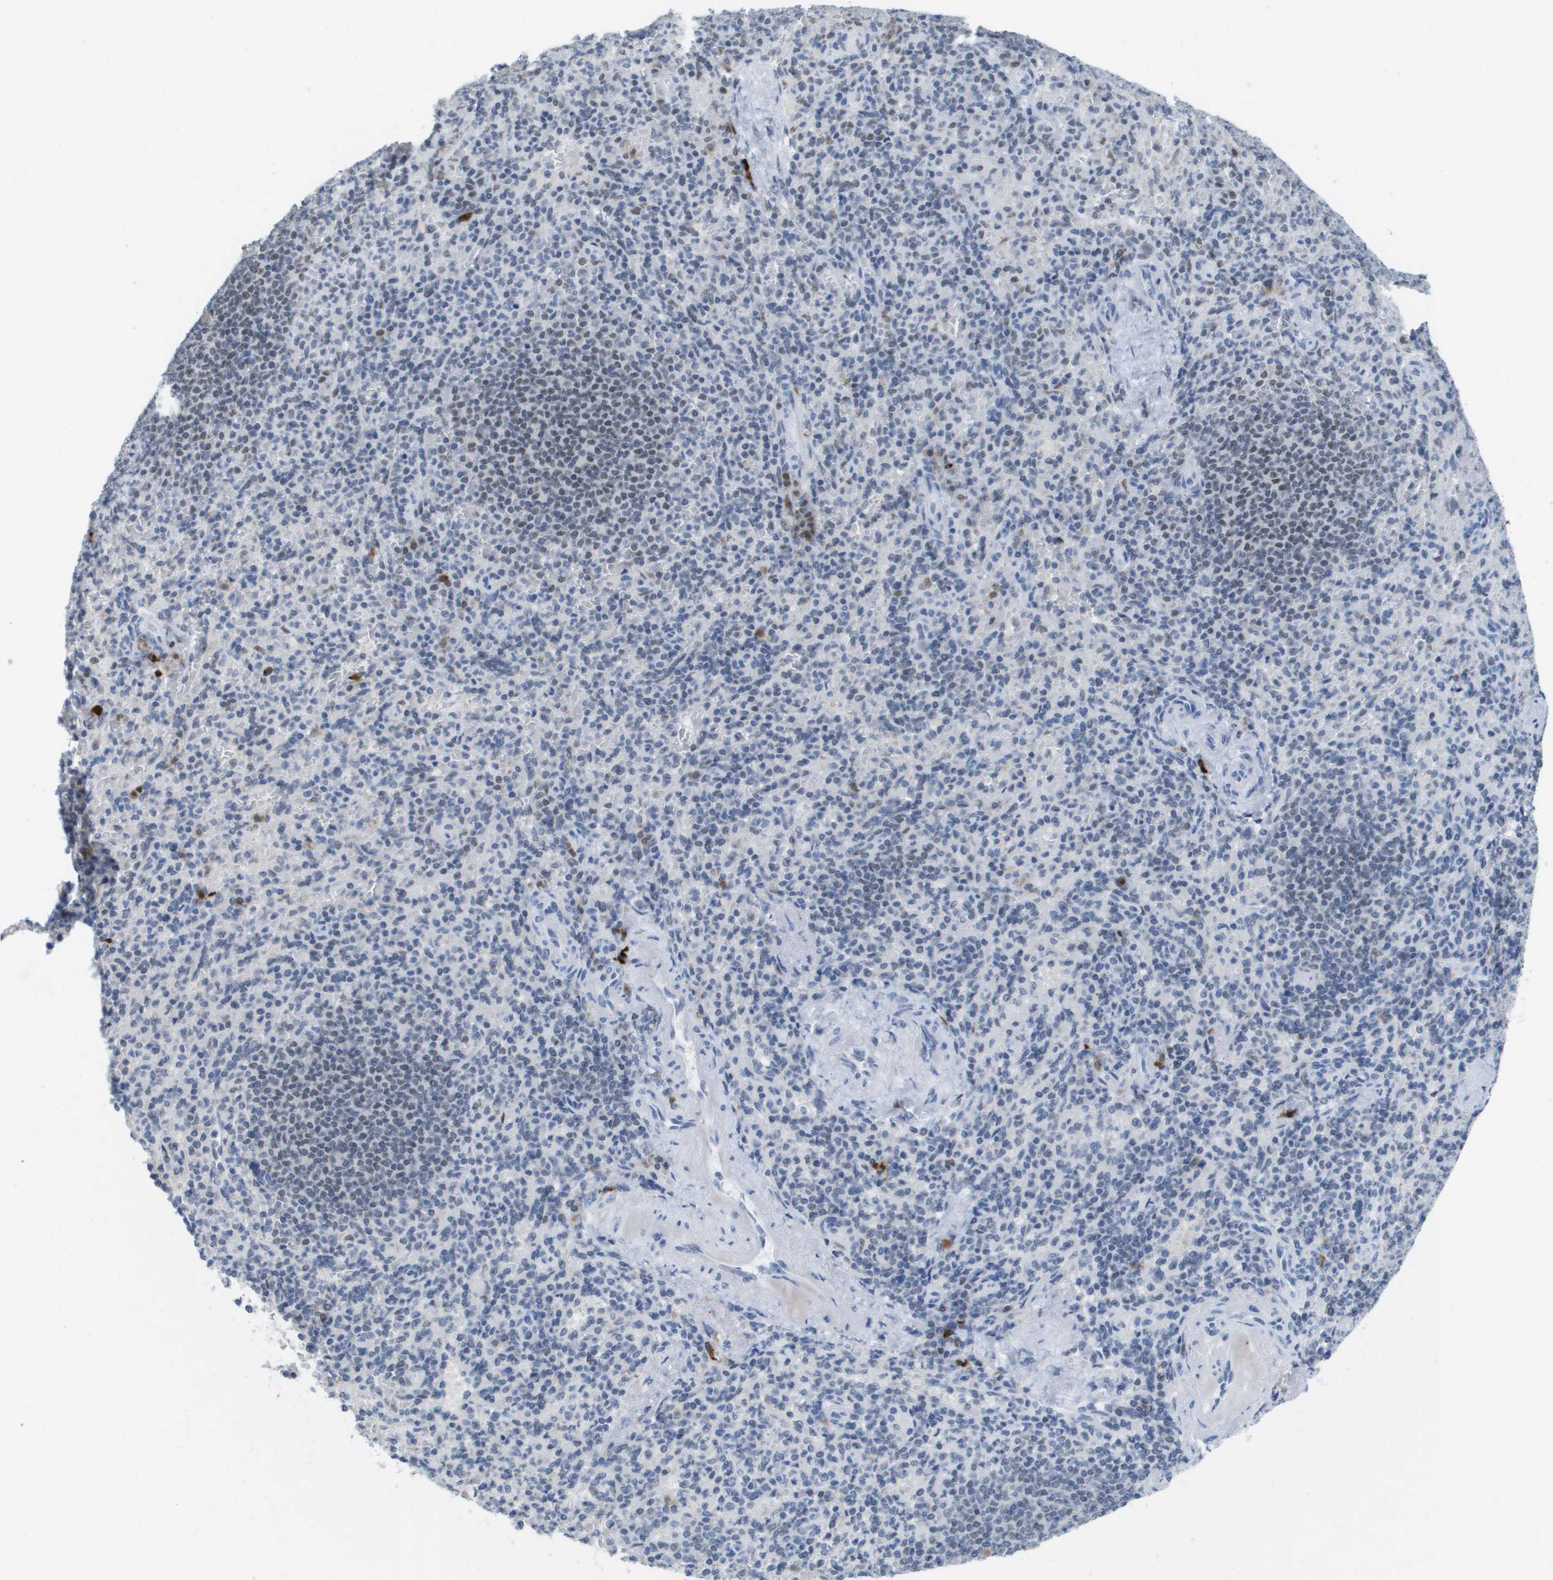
{"staining": {"intensity": "negative", "quantity": "none", "location": "none"}, "tissue": "spleen", "cell_type": "Cells in red pulp", "image_type": "normal", "snomed": [{"axis": "morphology", "description": "Normal tissue, NOS"}, {"axis": "topography", "description": "Spleen"}], "caption": "IHC of unremarkable spleen shows no staining in cells in red pulp.", "gene": "TP53RK", "patient": {"sex": "female", "age": 74}}